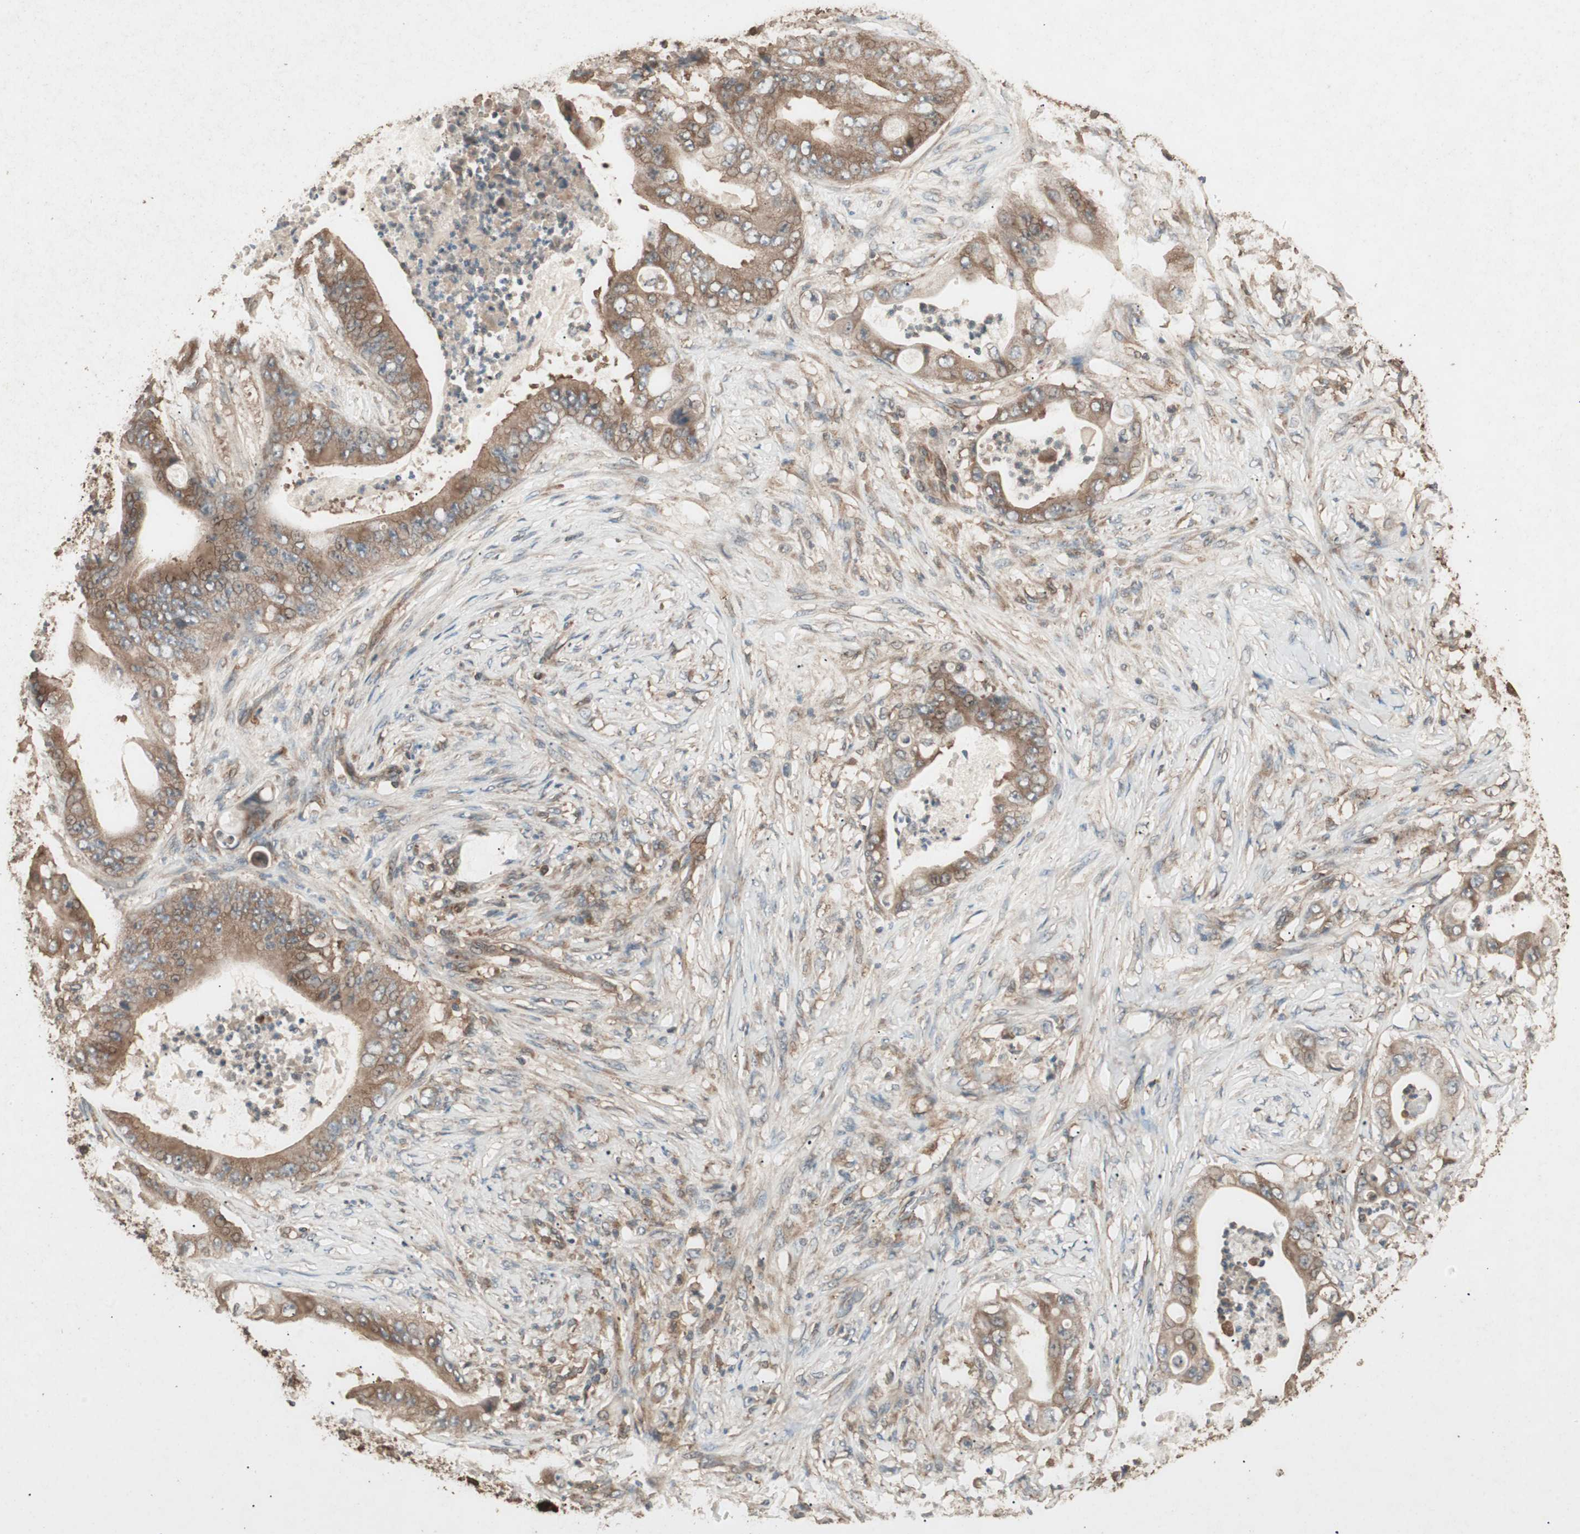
{"staining": {"intensity": "moderate", "quantity": ">75%", "location": "cytoplasmic/membranous"}, "tissue": "stomach cancer", "cell_type": "Tumor cells", "image_type": "cancer", "snomed": [{"axis": "morphology", "description": "Adenocarcinoma, NOS"}, {"axis": "topography", "description": "Stomach"}], "caption": "High-magnification brightfield microscopy of stomach adenocarcinoma stained with DAB (3,3'-diaminobenzidine) (brown) and counterstained with hematoxylin (blue). tumor cells exhibit moderate cytoplasmic/membranous expression is seen in approximately>75% of cells. Immunohistochemistry (ihc) stains the protein of interest in brown and the nuclei are stained blue.", "gene": "CCN4", "patient": {"sex": "female", "age": 73}}